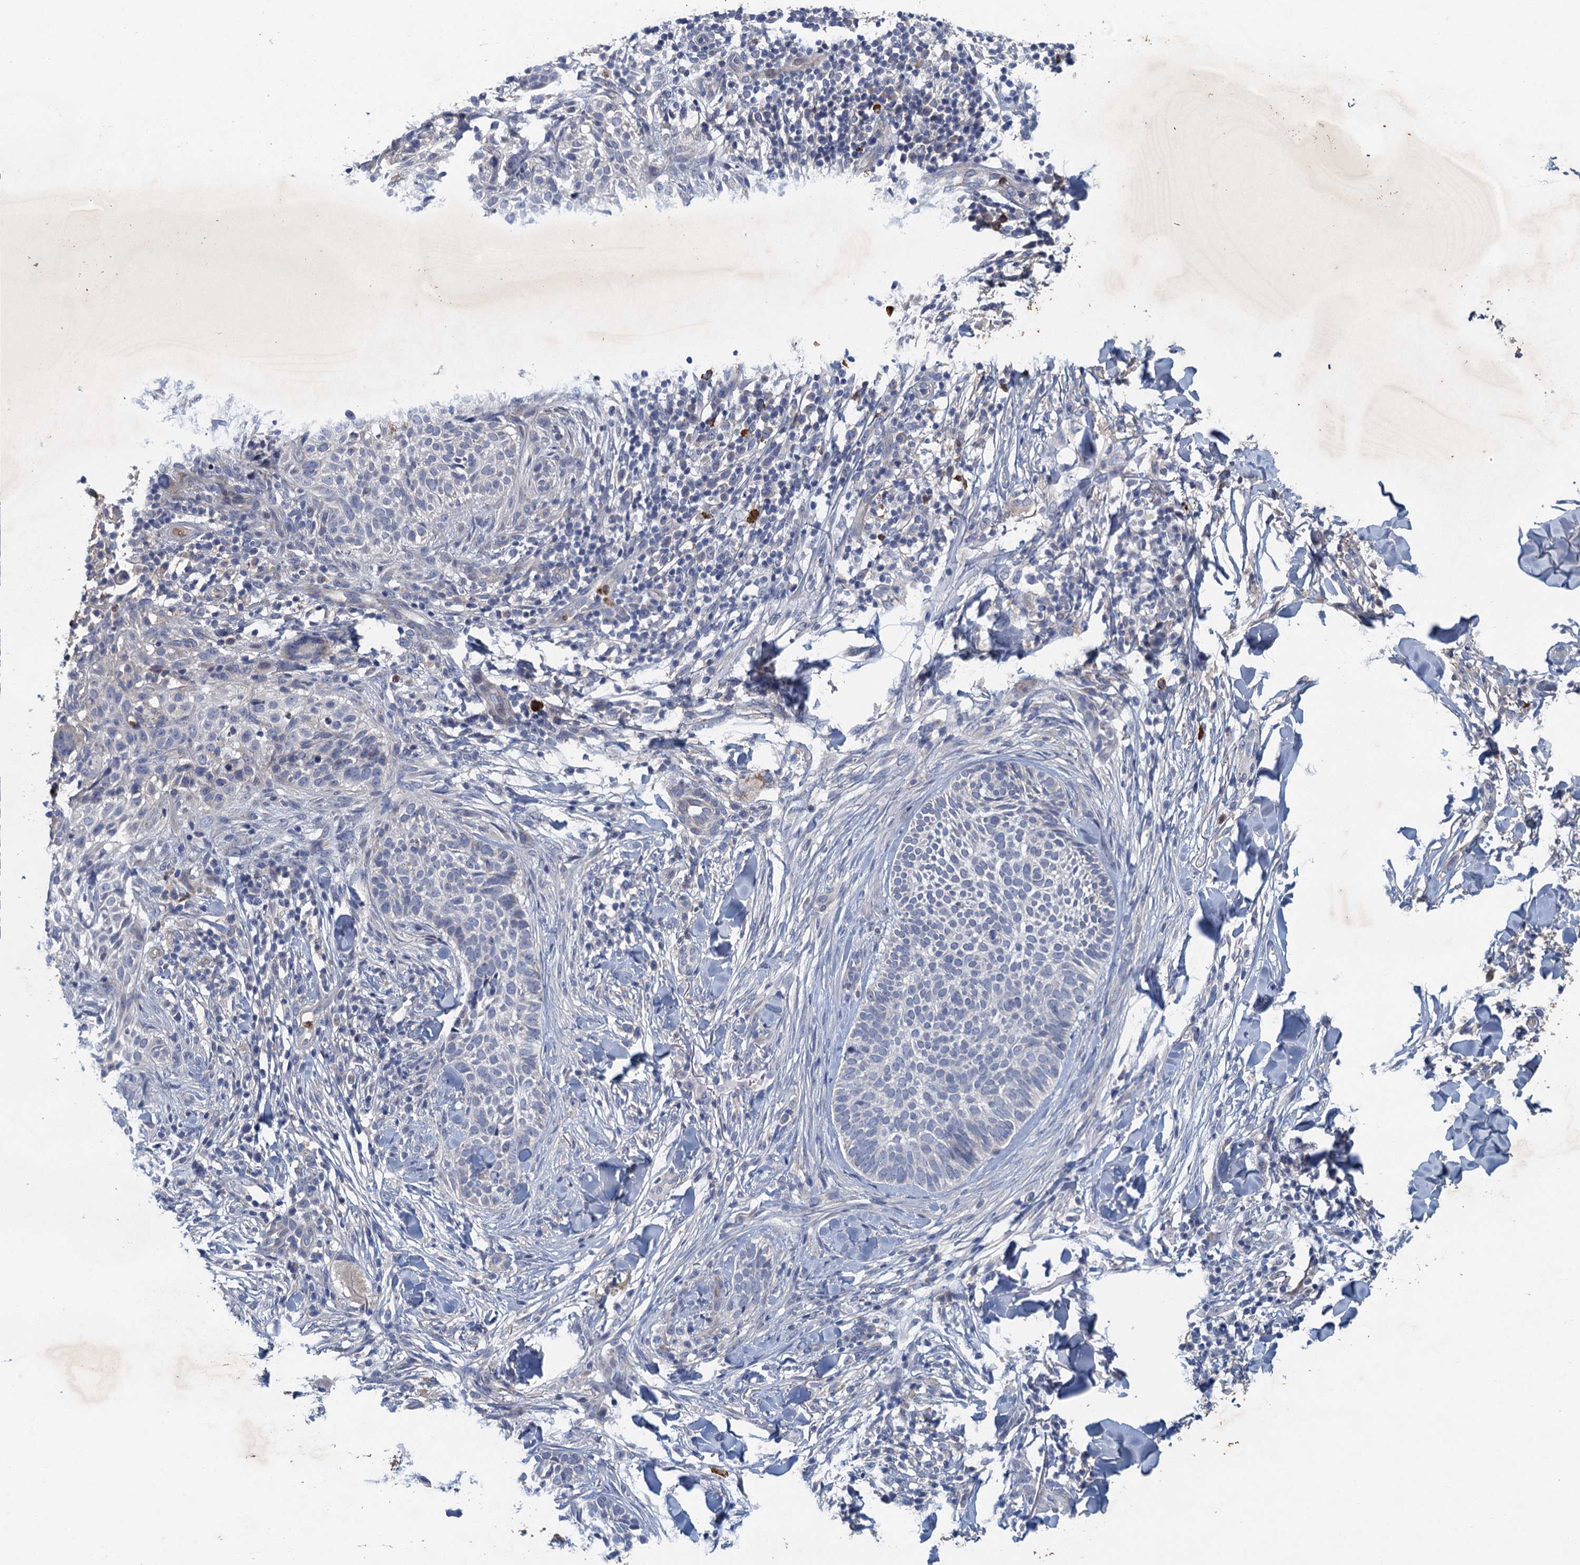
{"staining": {"intensity": "negative", "quantity": "none", "location": "none"}, "tissue": "skin cancer", "cell_type": "Tumor cells", "image_type": "cancer", "snomed": [{"axis": "morphology", "description": "Normal tissue, NOS"}, {"axis": "morphology", "description": "Basal cell carcinoma"}, {"axis": "topography", "description": "Skin"}], "caption": "This micrograph is of skin cancer (basal cell carcinoma) stained with immunohistochemistry to label a protein in brown with the nuclei are counter-stained blue. There is no staining in tumor cells.", "gene": "TPCN1", "patient": {"sex": "male", "age": 67}}